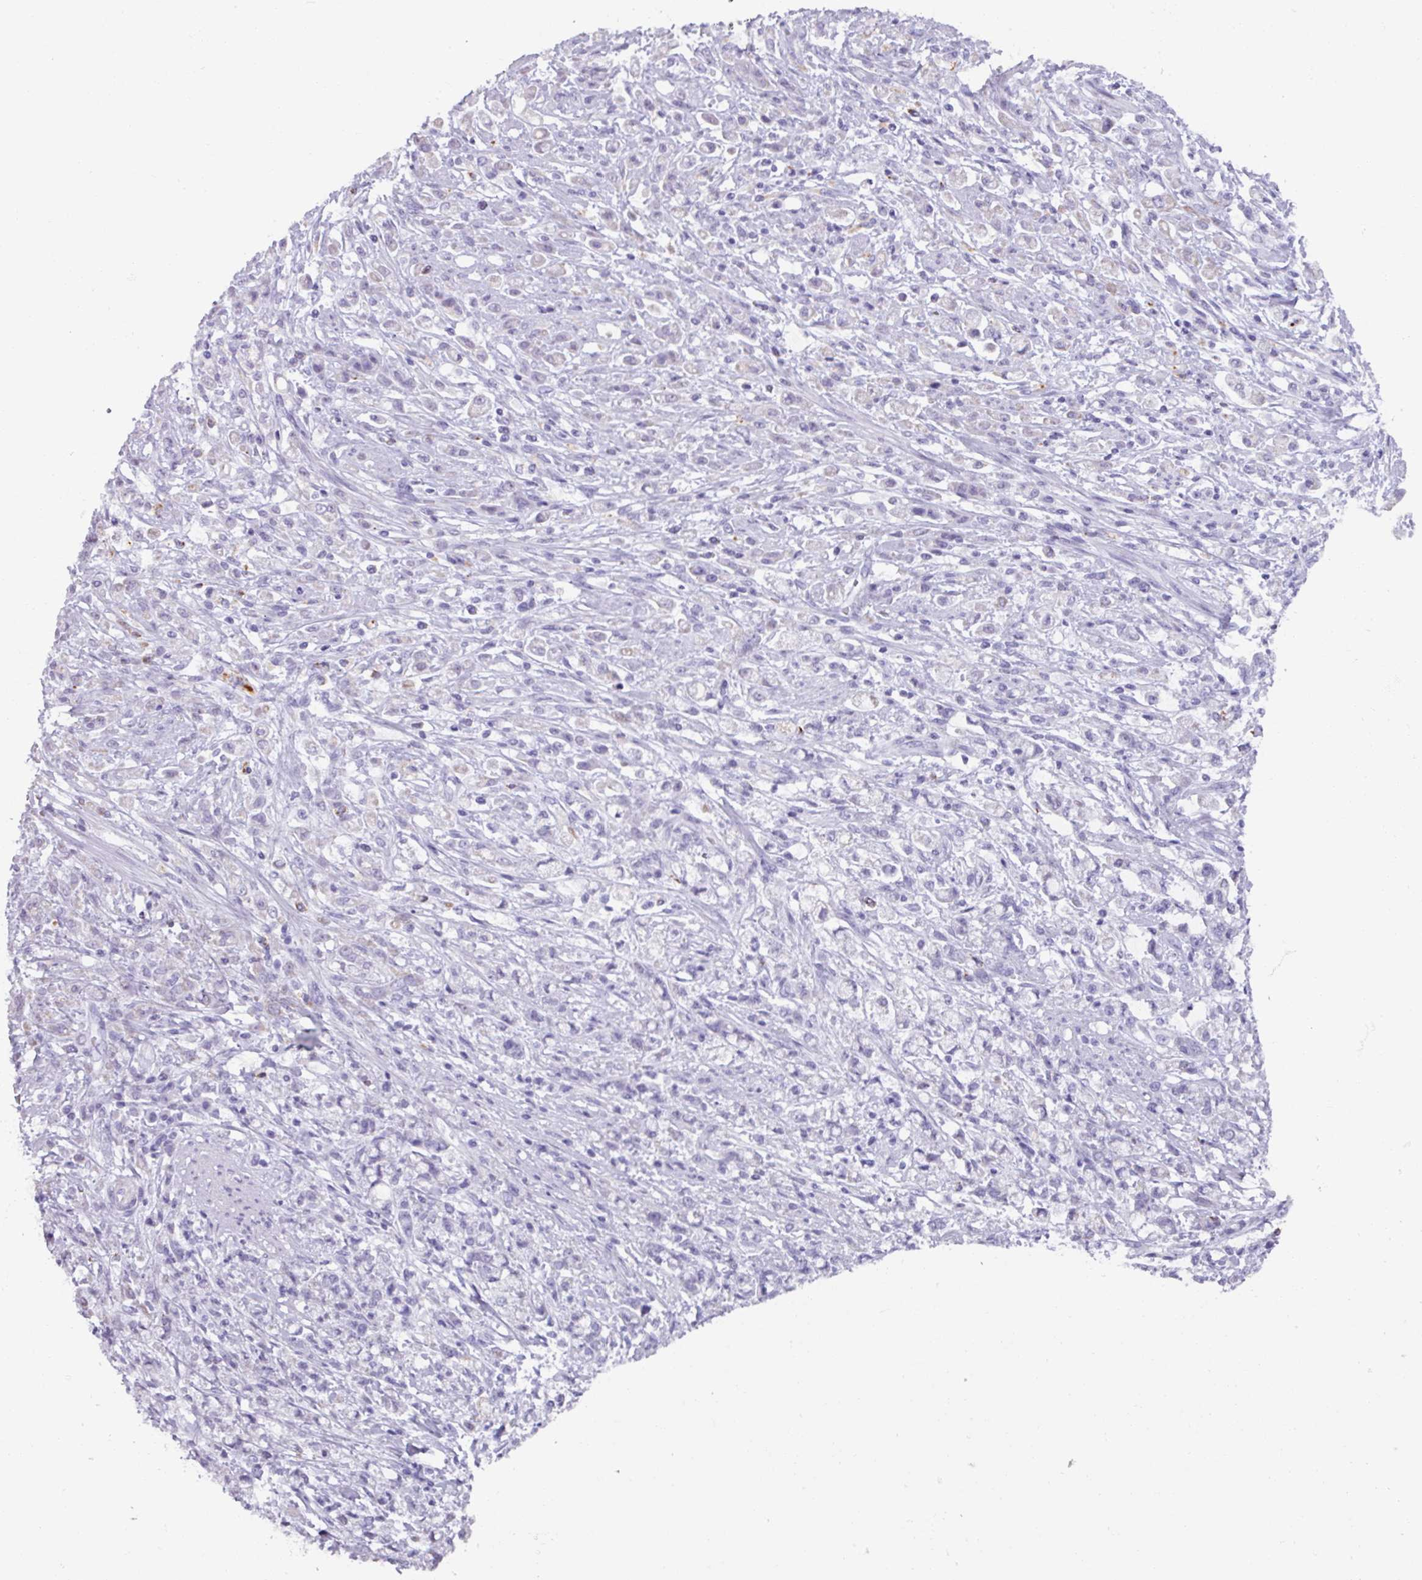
{"staining": {"intensity": "weak", "quantity": "<25%", "location": "cytoplasmic/membranous"}, "tissue": "stomach cancer", "cell_type": "Tumor cells", "image_type": "cancer", "snomed": [{"axis": "morphology", "description": "Adenocarcinoma, NOS"}, {"axis": "topography", "description": "Stomach"}], "caption": "Tumor cells show no significant positivity in stomach cancer. (DAB immunohistochemistry (IHC) visualized using brightfield microscopy, high magnification).", "gene": "SPESP1", "patient": {"sex": "female", "age": 60}}